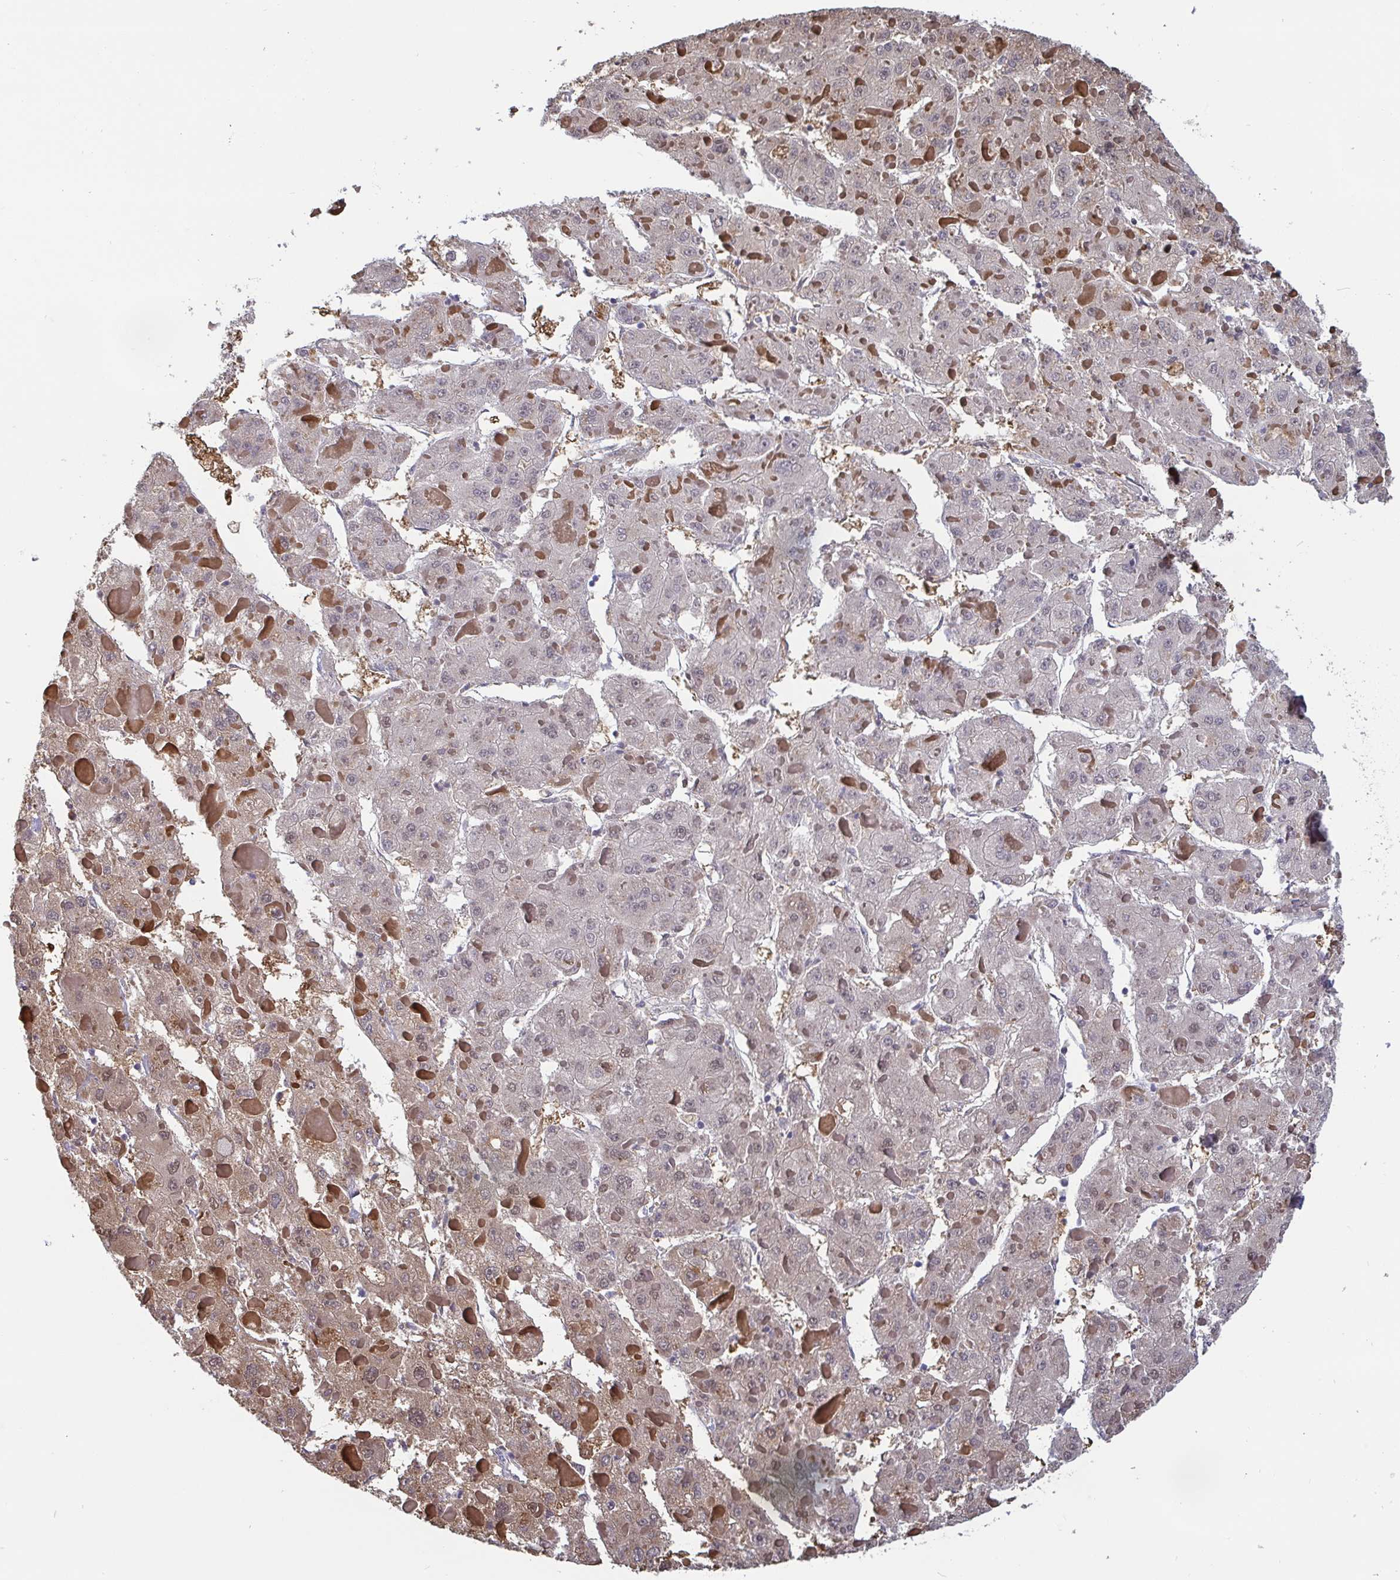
{"staining": {"intensity": "weak", "quantity": "<25%", "location": "cytoplasmic/membranous,nuclear"}, "tissue": "liver cancer", "cell_type": "Tumor cells", "image_type": "cancer", "snomed": [{"axis": "morphology", "description": "Carcinoma, Hepatocellular, NOS"}, {"axis": "topography", "description": "Liver"}], "caption": "The image displays no significant expression in tumor cells of liver cancer.", "gene": "IDH1", "patient": {"sex": "female", "age": 73}}